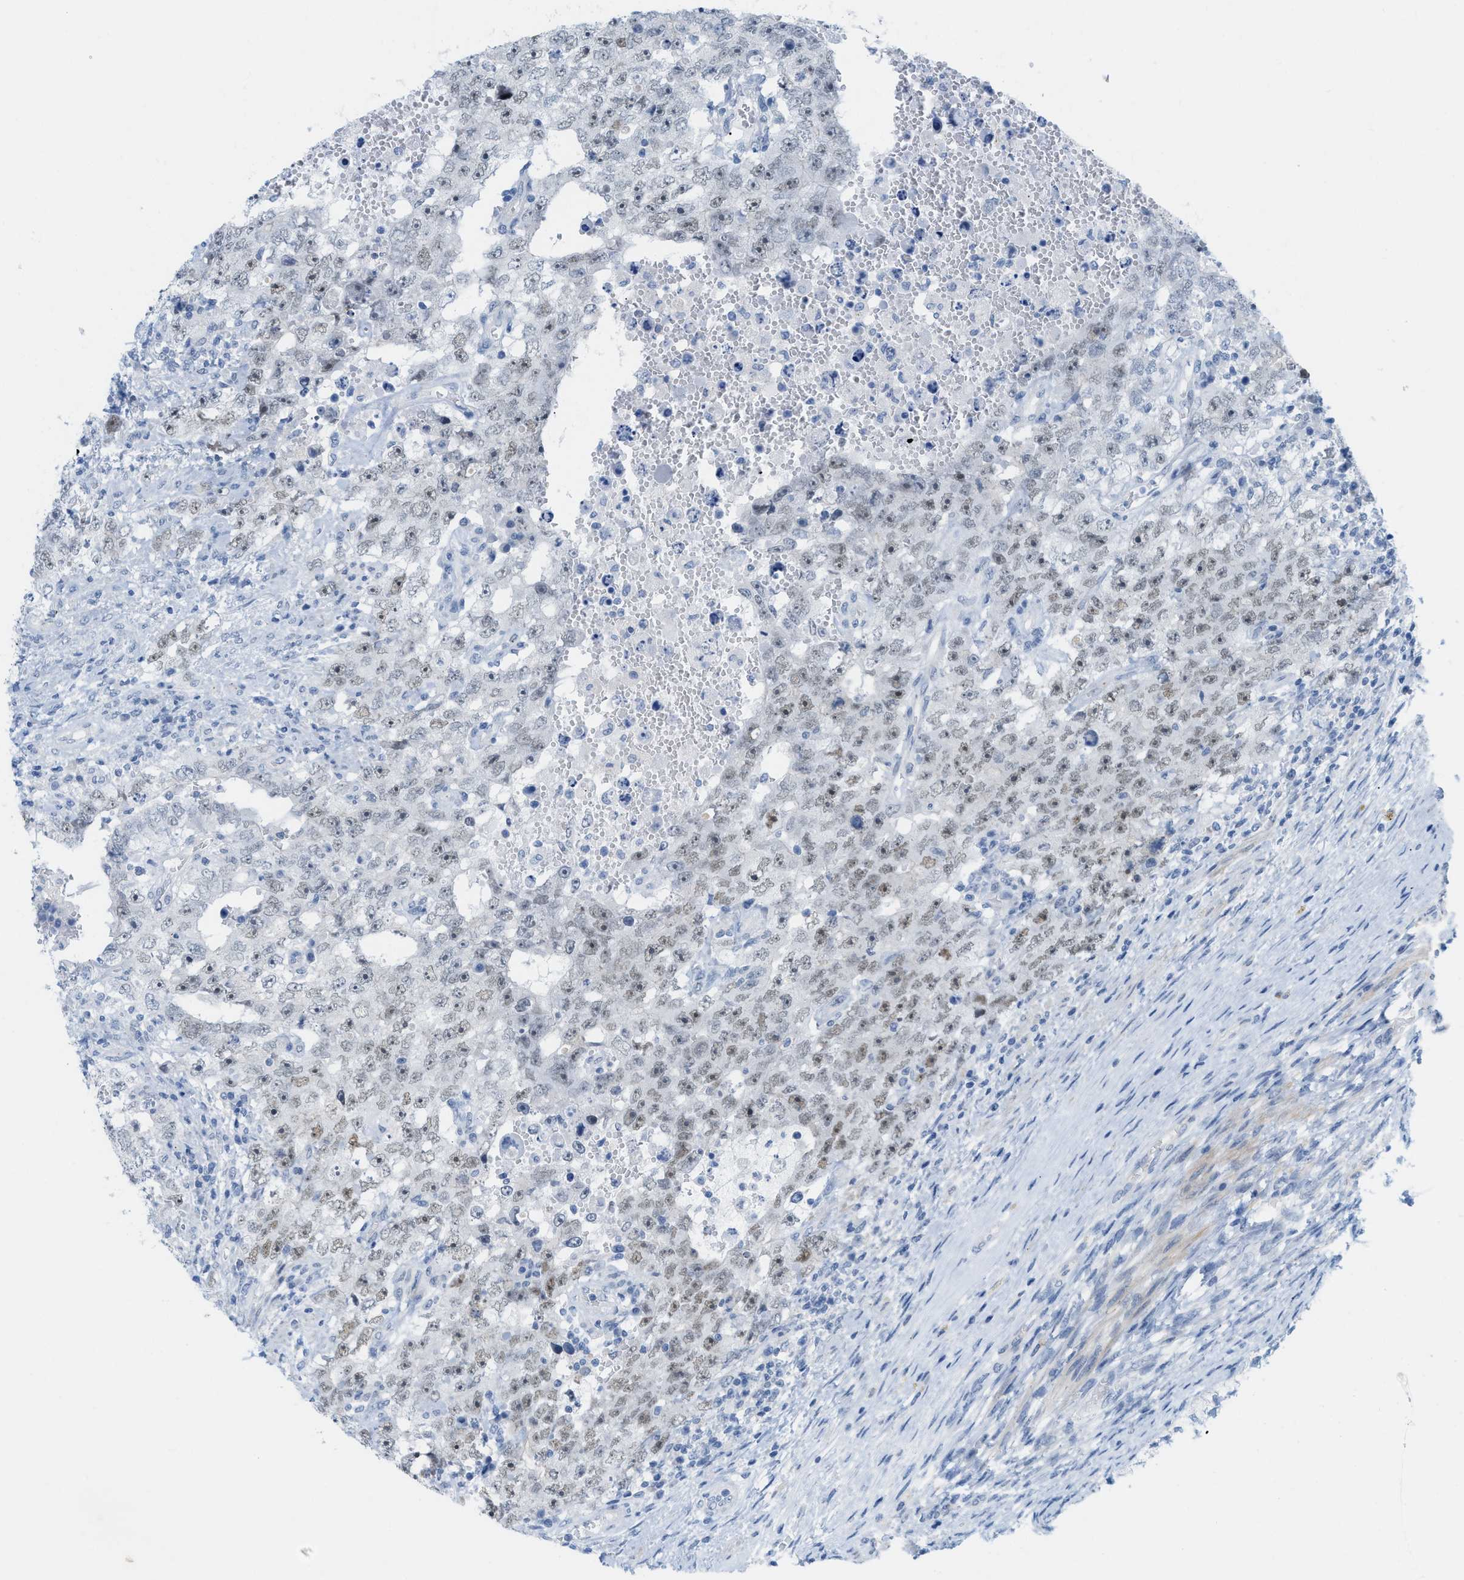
{"staining": {"intensity": "moderate", "quantity": "<25%", "location": "nuclear"}, "tissue": "testis cancer", "cell_type": "Tumor cells", "image_type": "cancer", "snomed": [{"axis": "morphology", "description": "Carcinoma, Embryonal, NOS"}, {"axis": "topography", "description": "Testis"}], "caption": "A histopathology image showing moderate nuclear positivity in about <25% of tumor cells in testis cancer (embryonal carcinoma), as visualized by brown immunohistochemical staining.", "gene": "HLTF", "patient": {"sex": "male", "age": 26}}